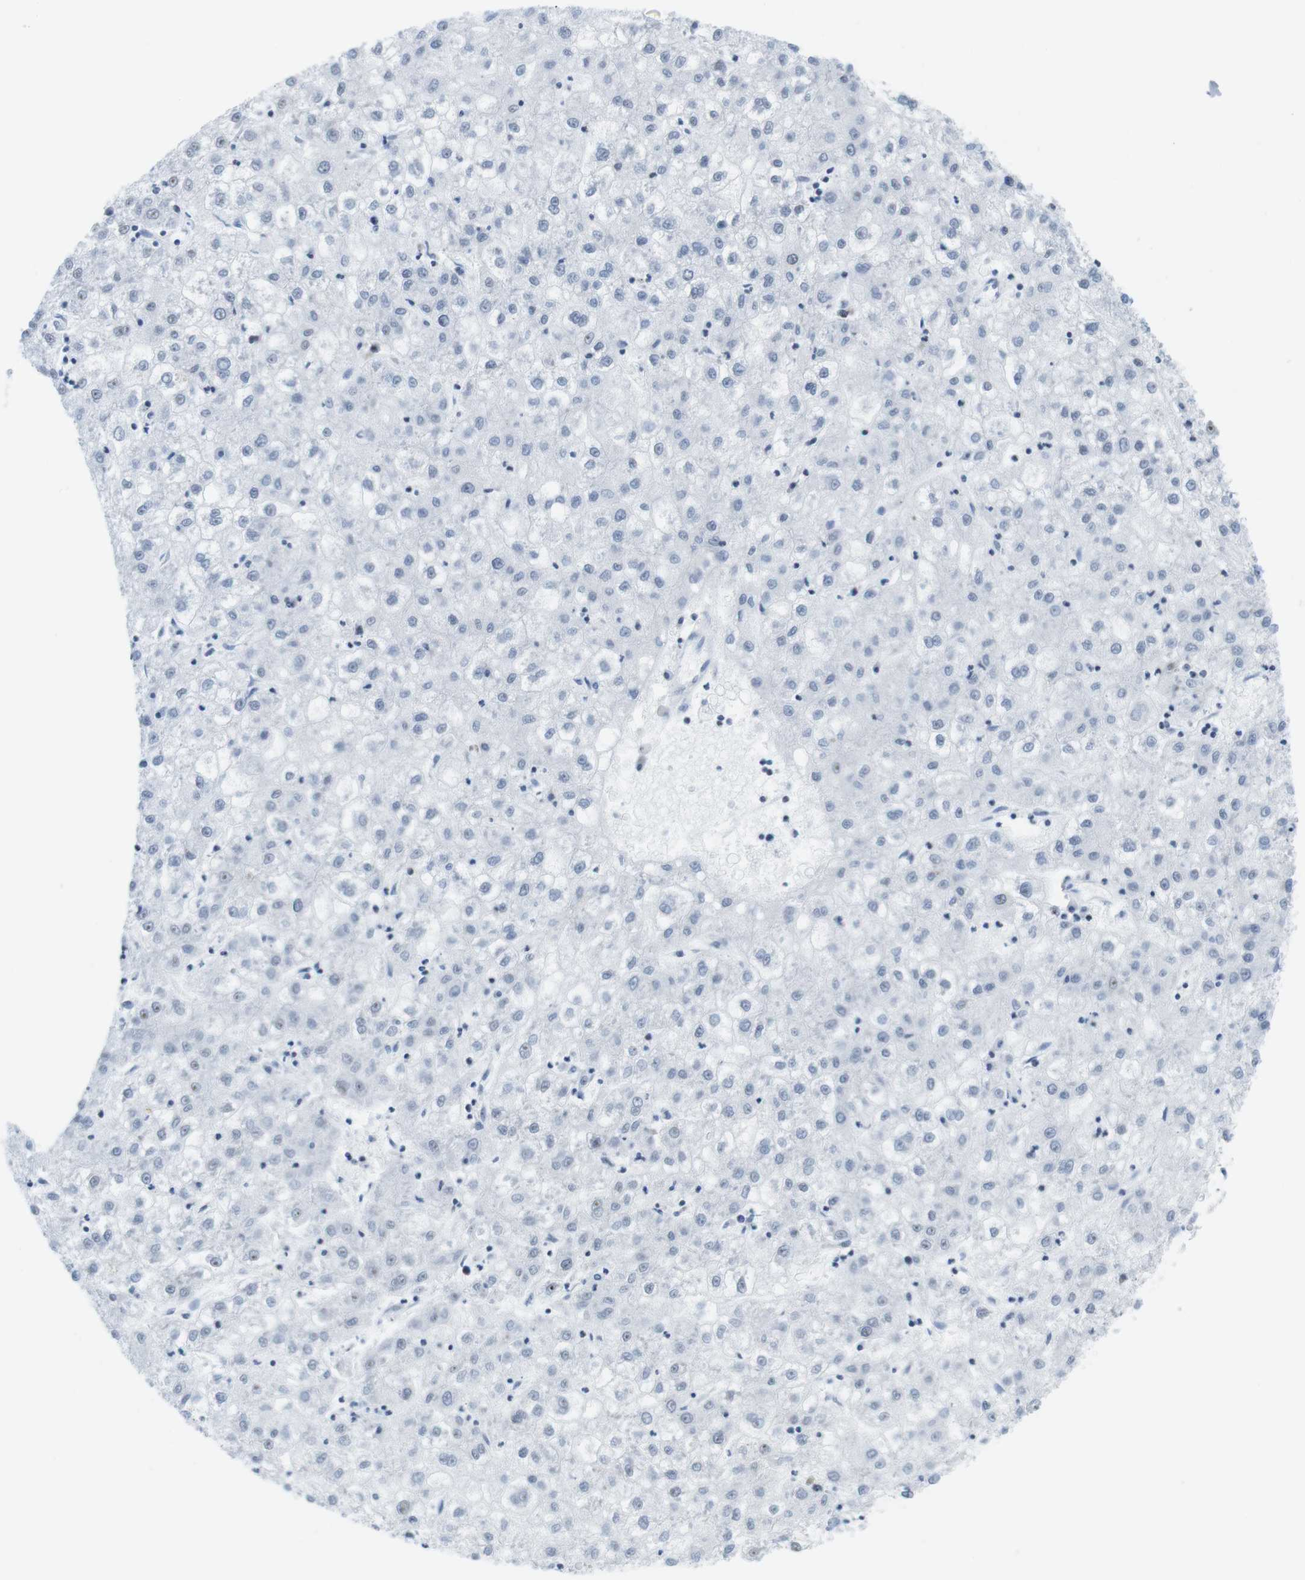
{"staining": {"intensity": "negative", "quantity": "none", "location": "none"}, "tissue": "liver cancer", "cell_type": "Tumor cells", "image_type": "cancer", "snomed": [{"axis": "morphology", "description": "Carcinoma, Hepatocellular, NOS"}, {"axis": "topography", "description": "Liver"}], "caption": "Histopathology image shows no protein staining in tumor cells of liver cancer tissue.", "gene": "NIFK", "patient": {"sex": "male", "age": 72}}